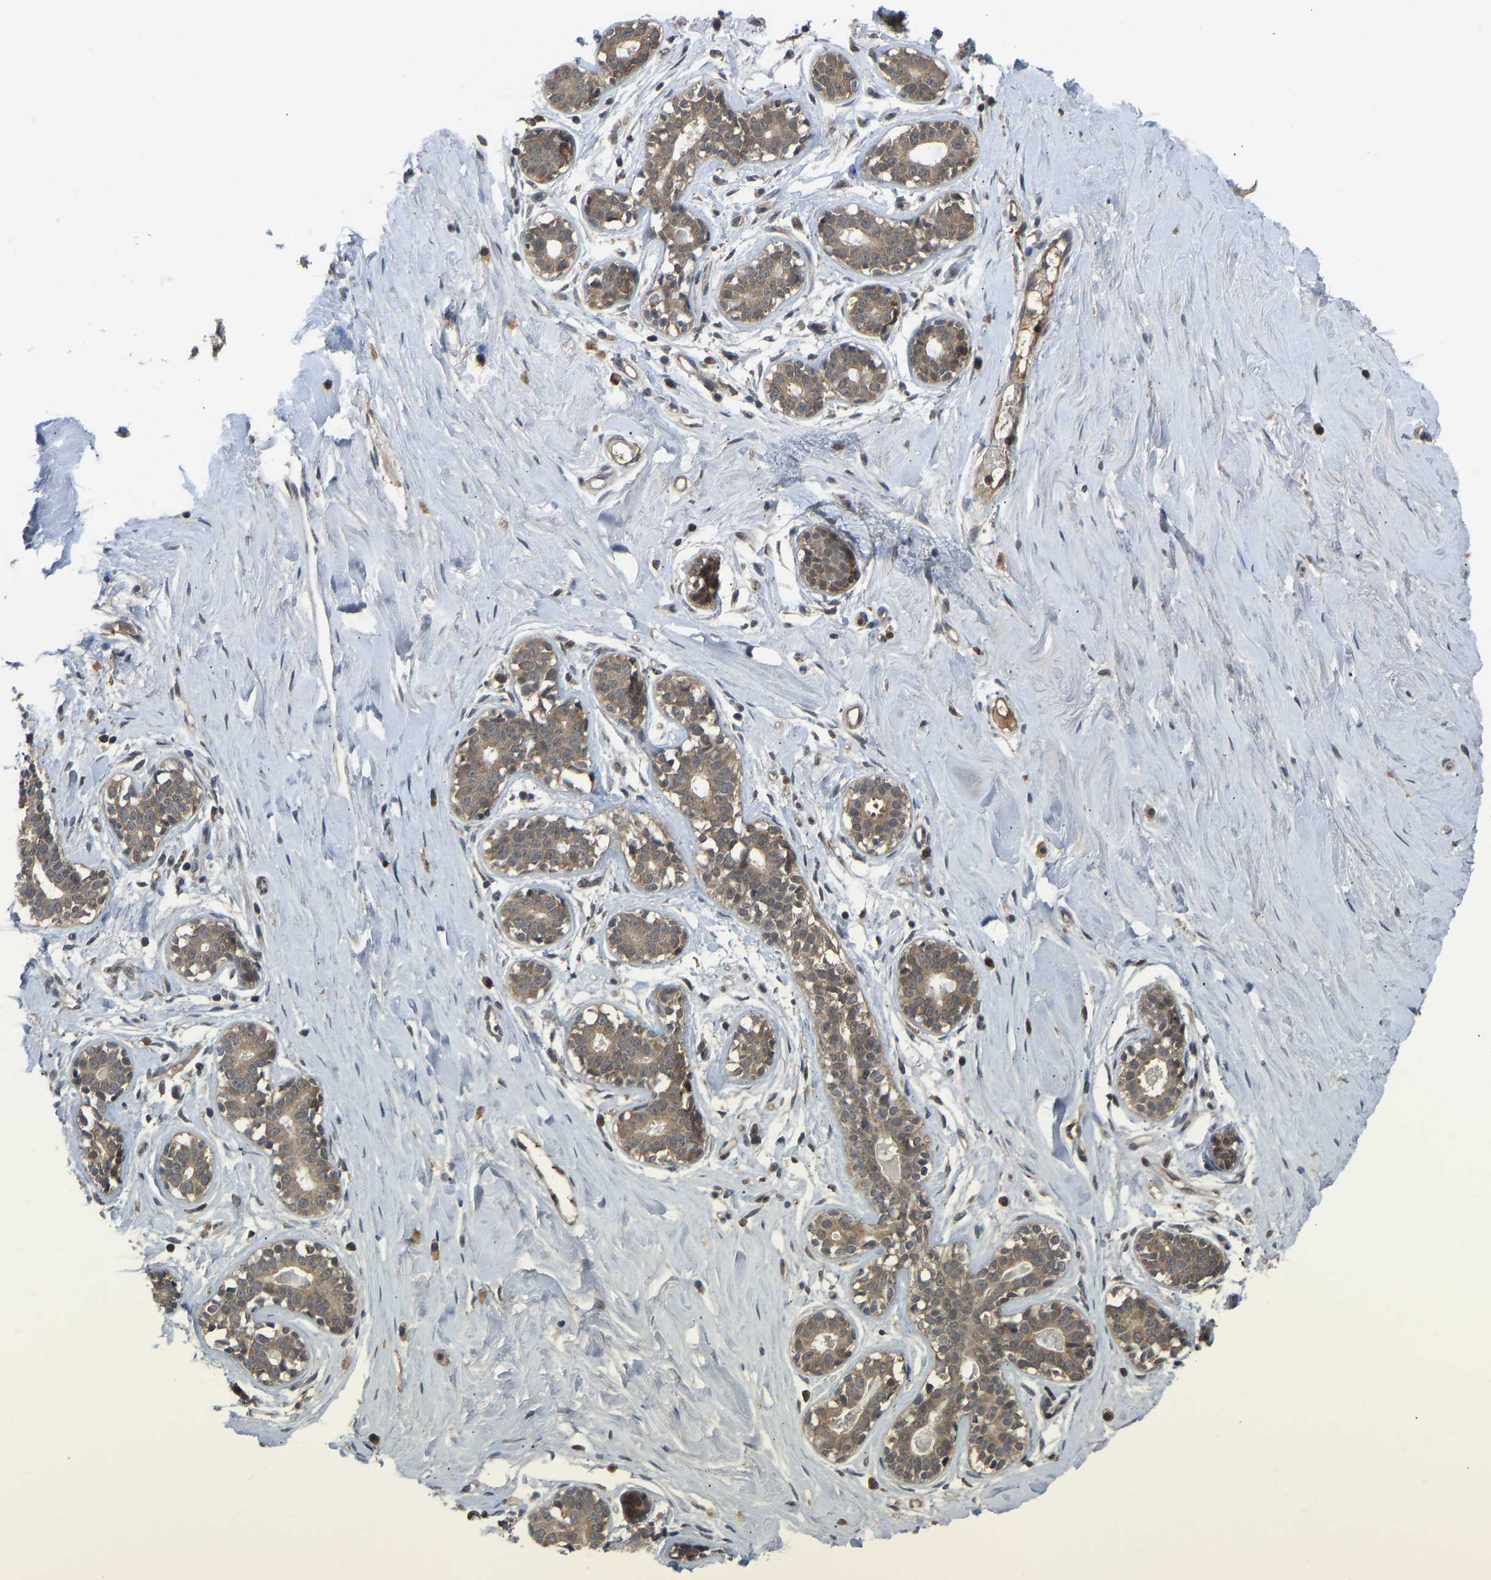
{"staining": {"intensity": "weak", "quantity": ">75%", "location": "cytoplasmic/membranous"}, "tissue": "breast", "cell_type": "Glandular cells", "image_type": "normal", "snomed": [{"axis": "morphology", "description": "Normal tissue, NOS"}, {"axis": "topography", "description": "Breast"}], "caption": "IHC of unremarkable breast displays low levels of weak cytoplasmic/membranous positivity in approximately >75% of glandular cells.", "gene": "ZNF251", "patient": {"sex": "female", "age": 23}}